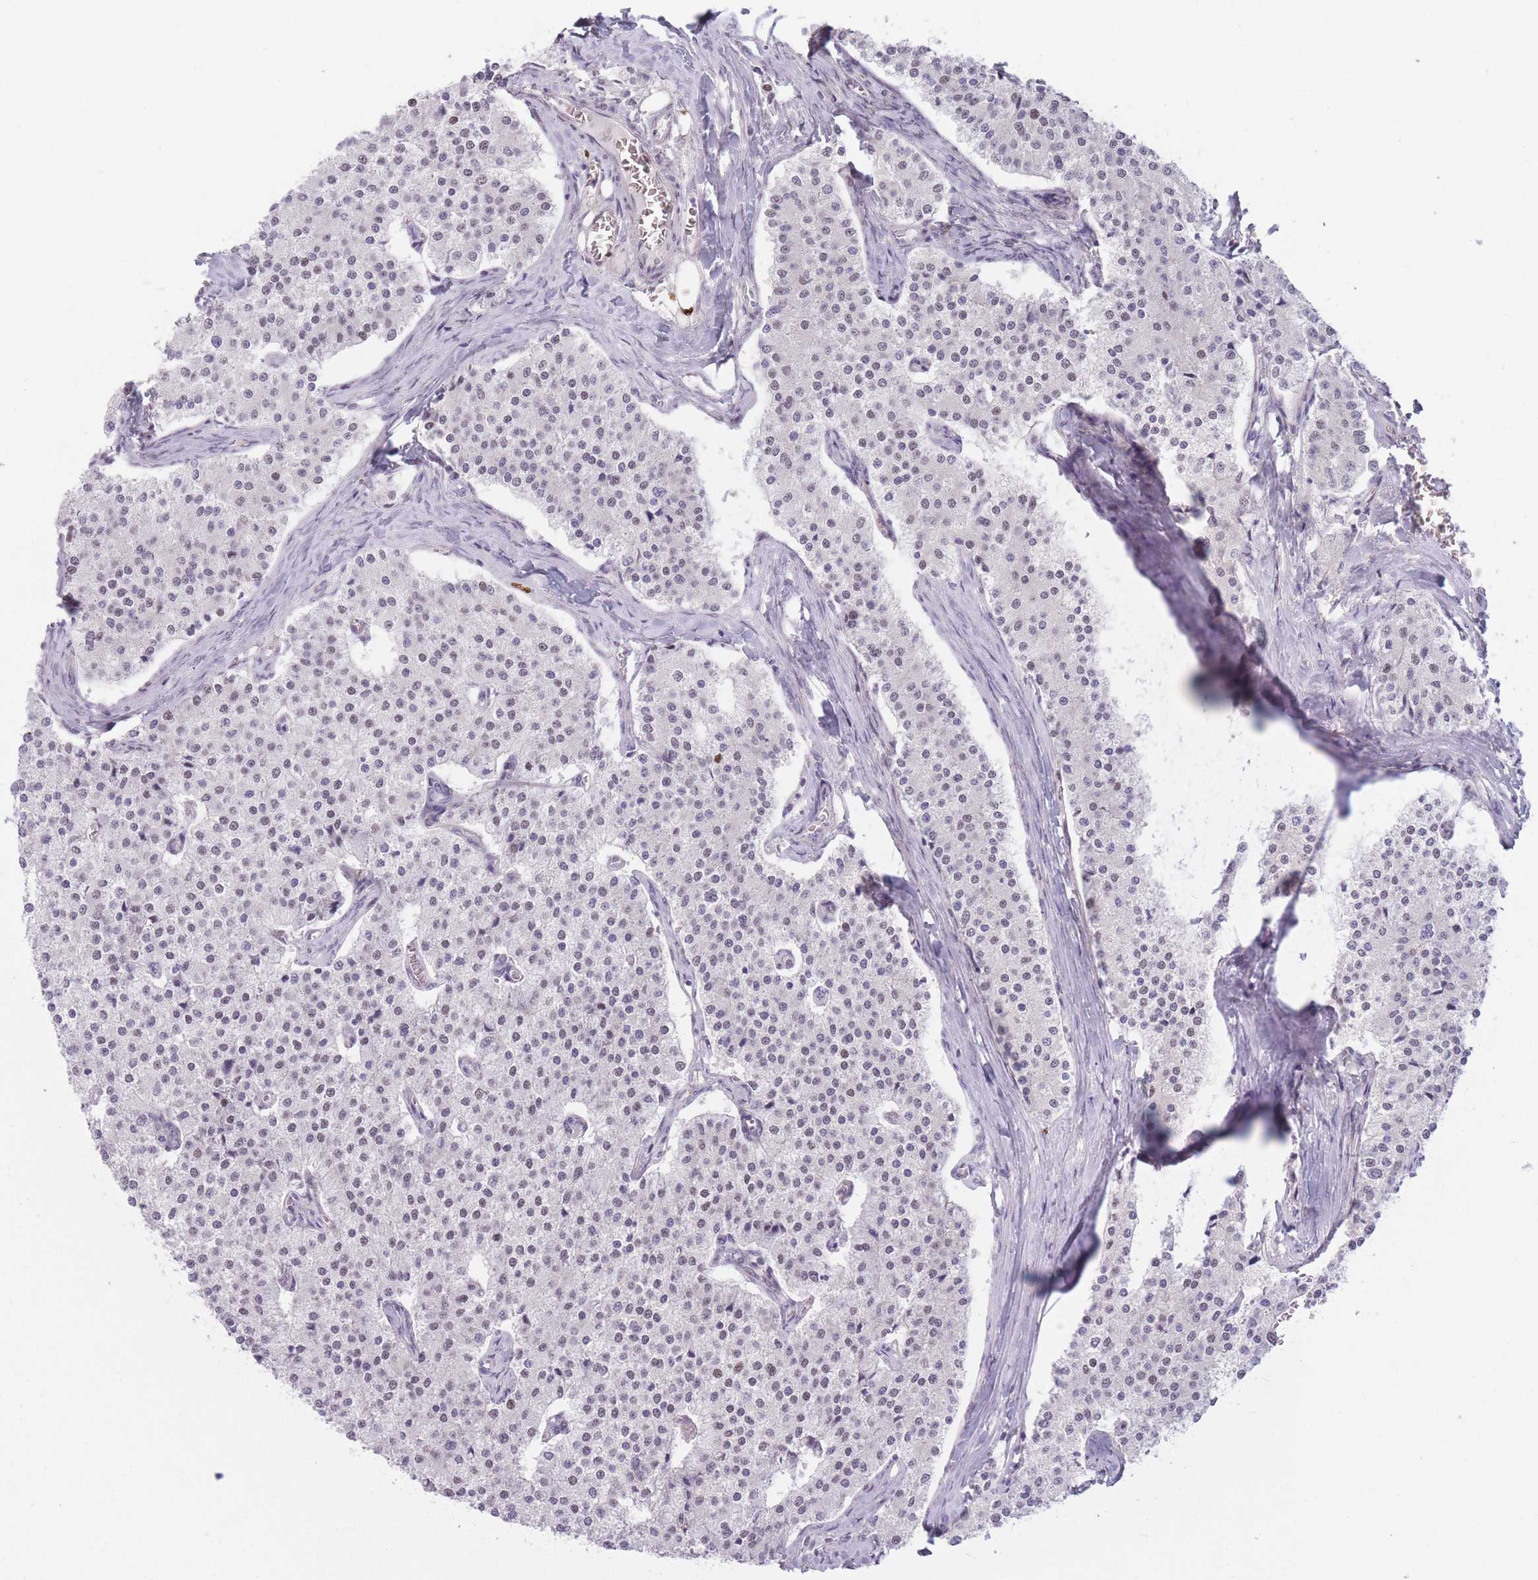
{"staining": {"intensity": "weak", "quantity": ">75%", "location": "nuclear"}, "tissue": "carcinoid", "cell_type": "Tumor cells", "image_type": "cancer", "snomed": [{"axis": "morphology", "description": "Carcinoid, malignant, NOS"}, {"axis": "topography", "description": "Colon"}], "caption": "Brown immunohistochemical staining in human malignant carcinoid reveals weak nuclear positivity in approximately >75% of tumor cells. (DAB IHC, brown staining for protein, blue staining for nuclei).", "gene": "ZNF439", "patient": {"sex": "female", "age": 52}}